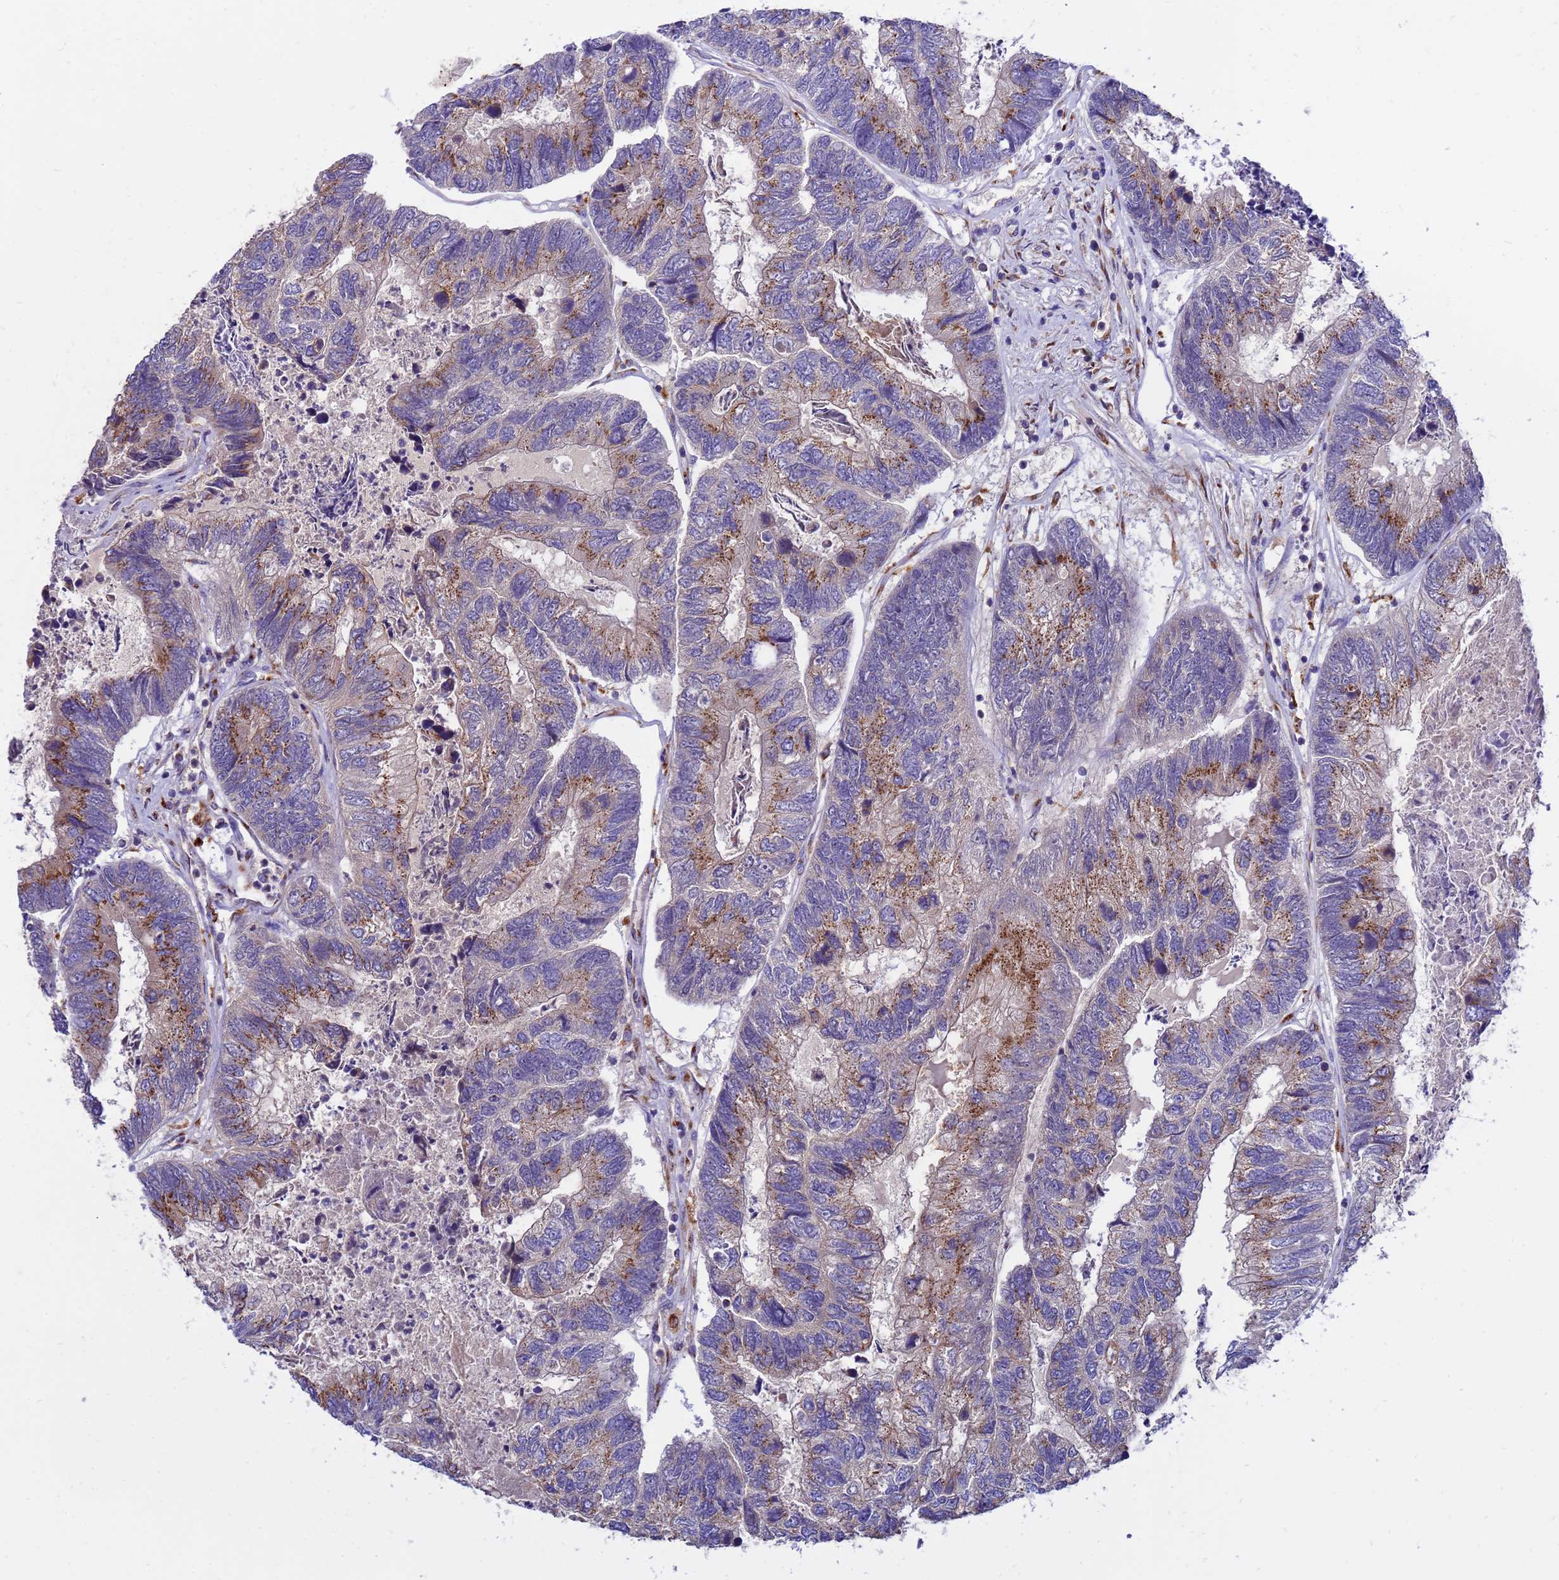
{"staining": {"intensity": "moderate", "quantity": ">75%", "location": "cytoplasmic/membranous"}, "tissue": "colorectal cancer", "cell_type": "Tumor cells", "image_type": "cancer", "snomed": [{"axis": "morphology", "description": "Adenocarcinoma, NOS"}, {"axis": "topography", "description": "Colon"}], "caption": "Tumor cells exhibit medium levels of moderate cytoplasmic/membranous staining in about >75% of cells in colorectal cancer. The staining was performed using DAB to visualize the protein expression in brown, while the nuclei were stained in blue with hematoxylin (Magnification: 20x).", "gene": "HPS3", "patient": {"sex": "female", "age": 67}}